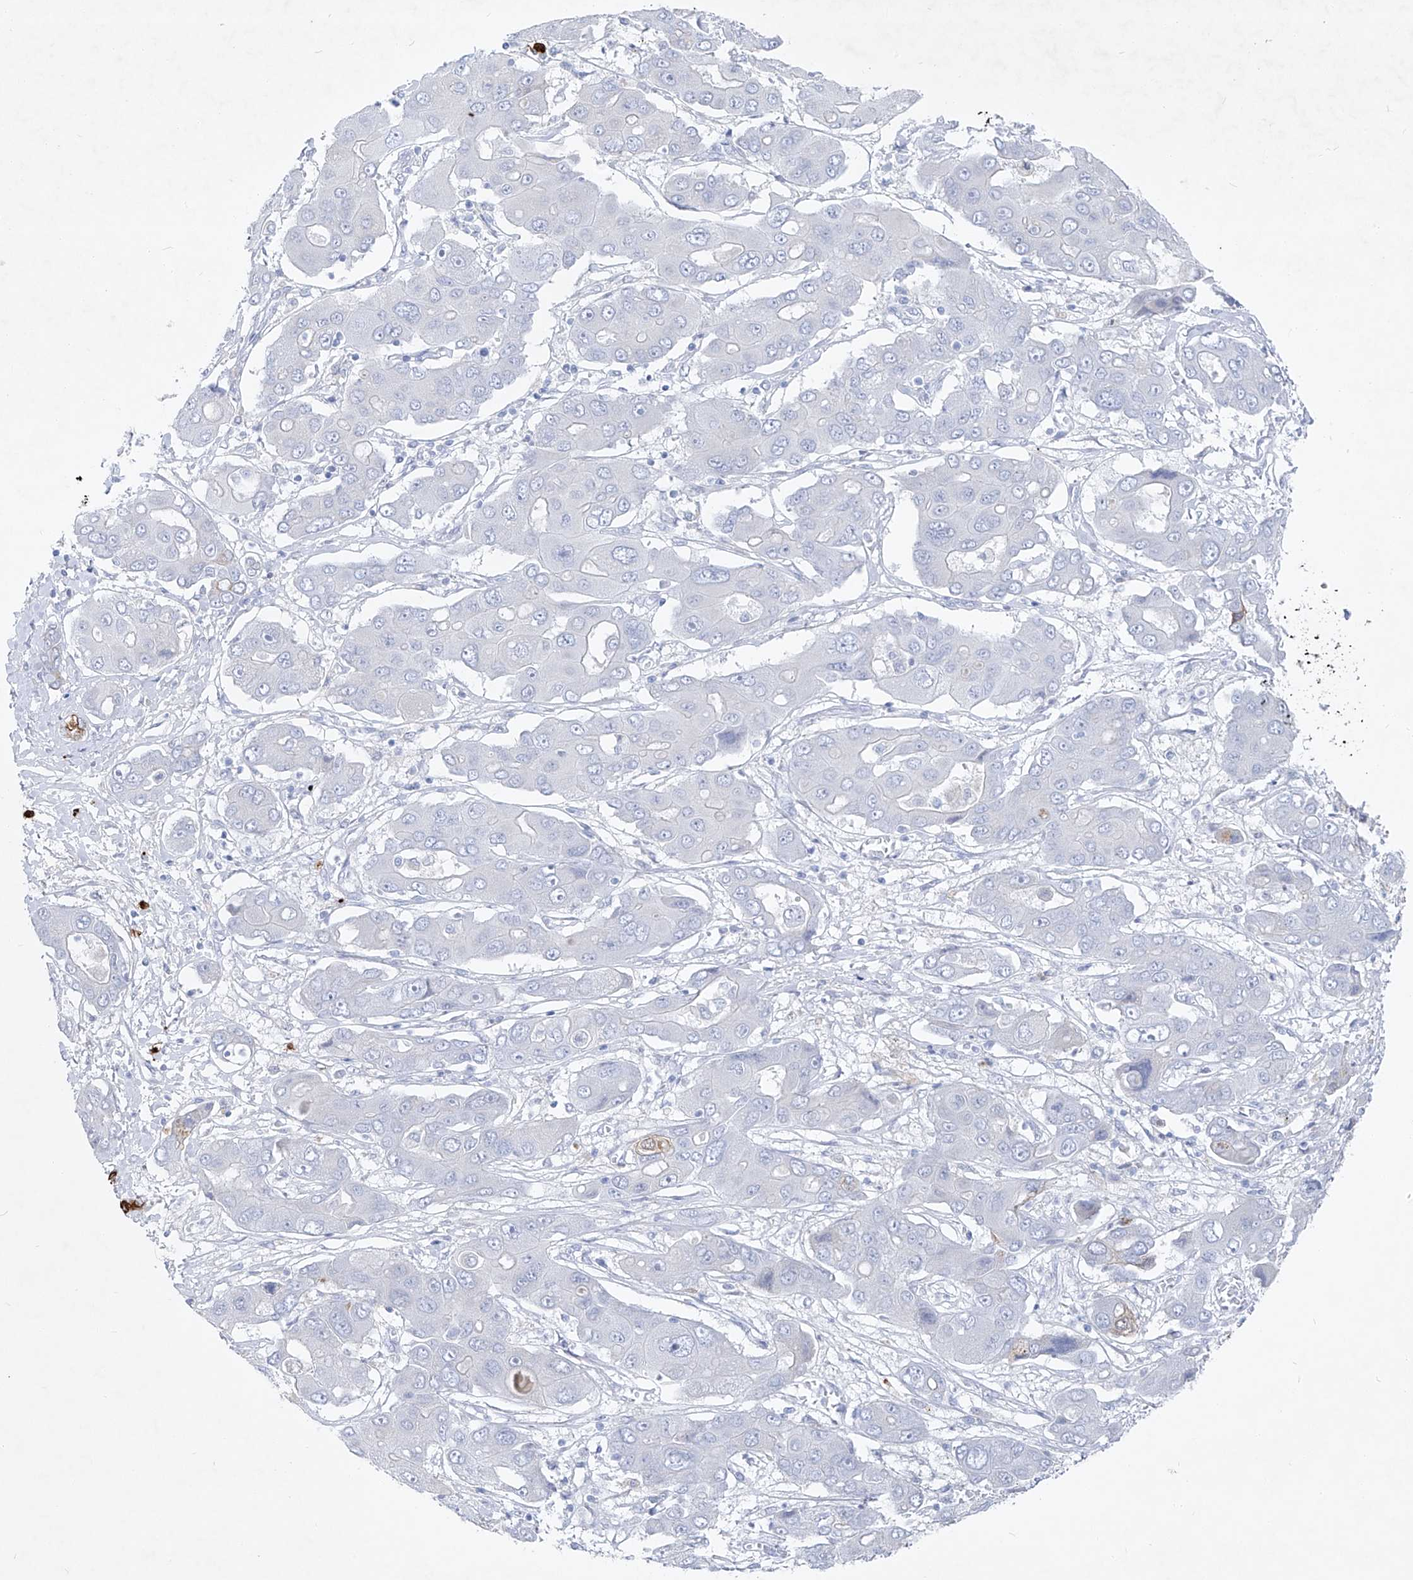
{"staining": {"intensity": "negative", "quantity": "none", "location": "none"}, "tissue": "liver cancer", "cell_type": "Tumor cells", "image_type": "cancer", "snomed": [{"axis": "morphology", "description": "Cholangiocarcinoma"}, {"axis": "topography", "description": "Liver"}], "caption": "The histopathology image exhibits no staining of tumor cells in liver cancer. Nuclei are stained in blue.", "gene": "FRS3", "patient": {"sex": "male", "age": 67}}